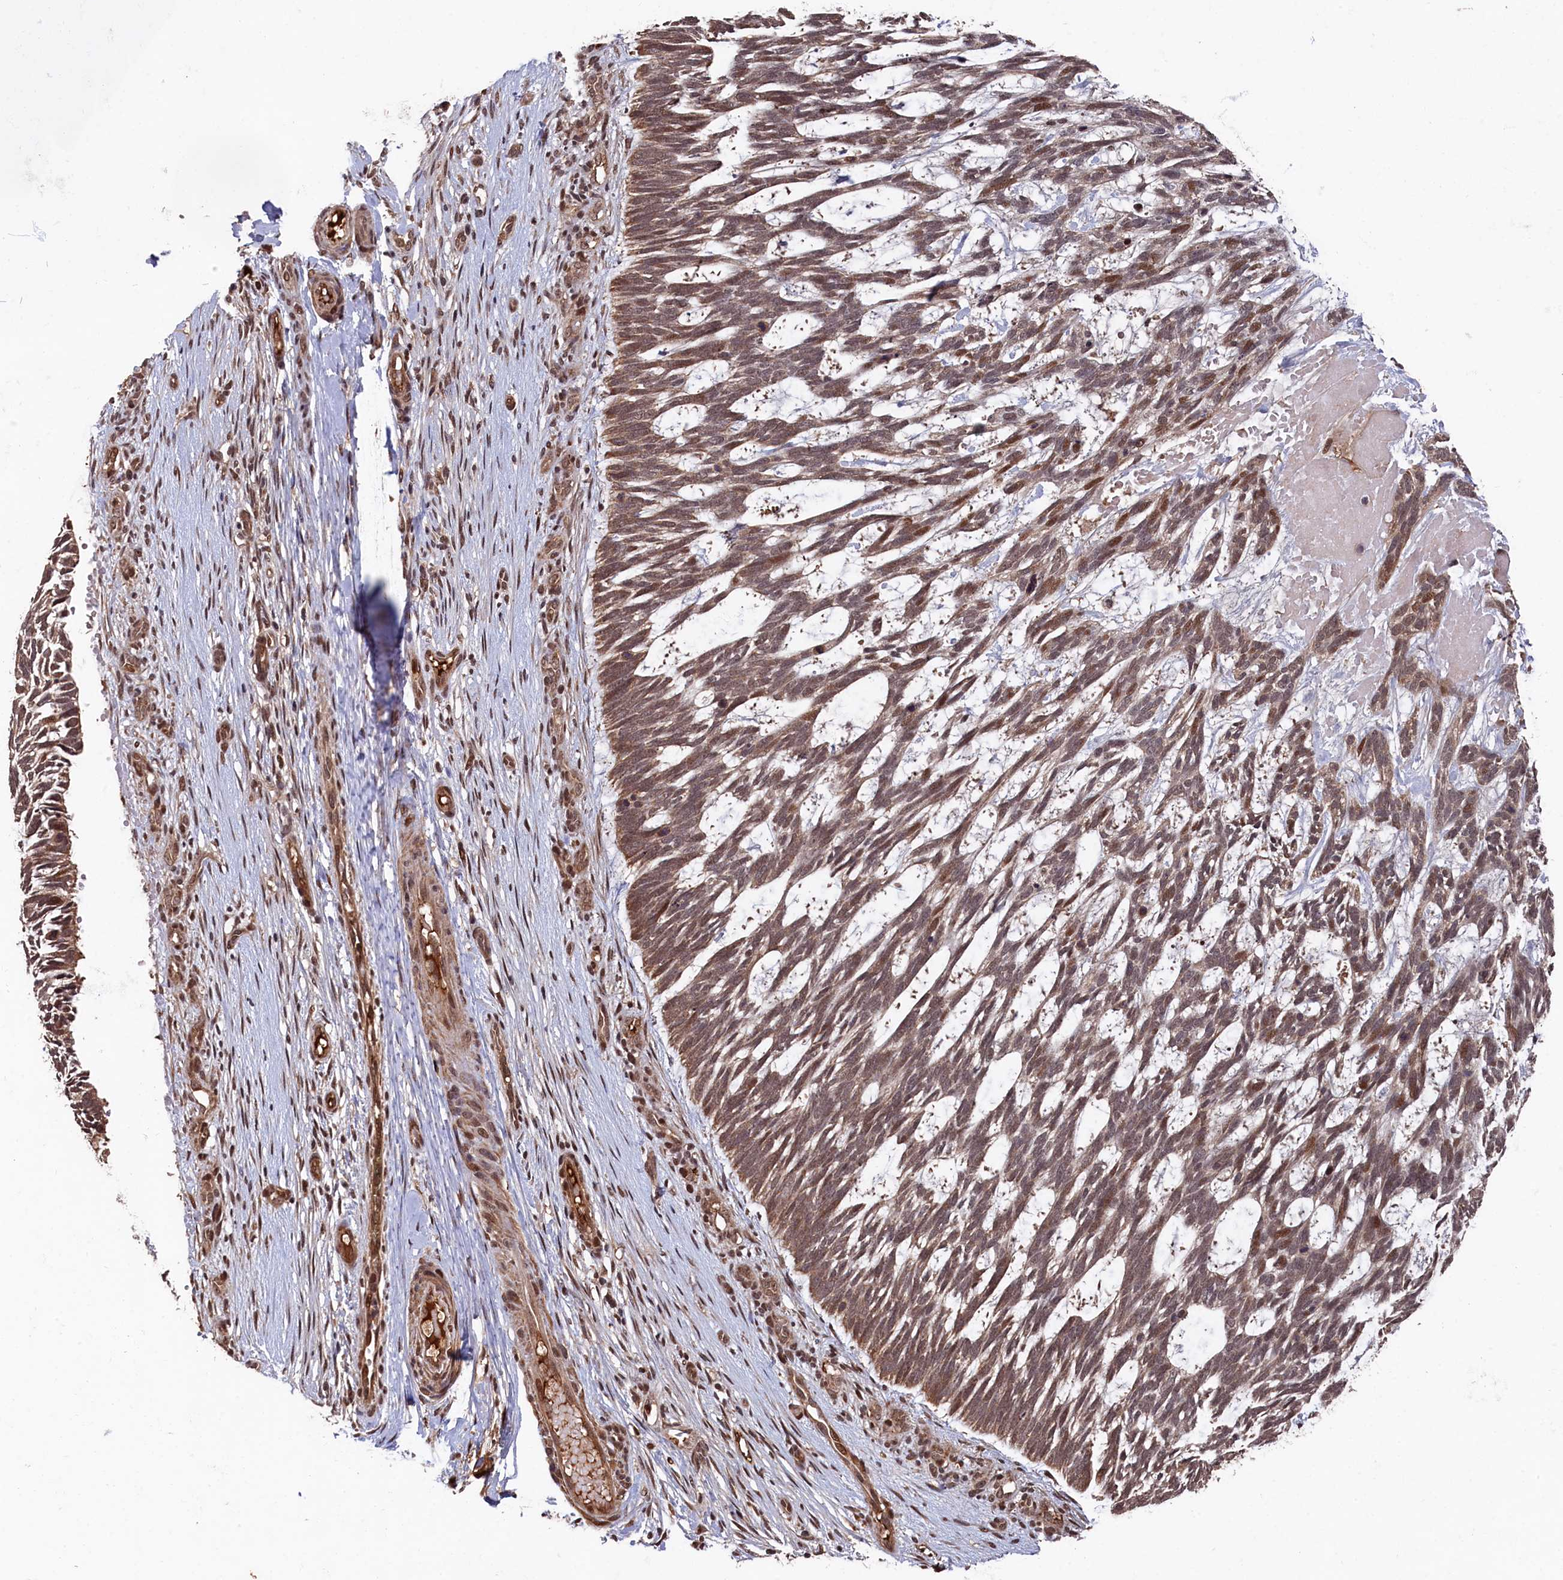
{"staining": {"intensity": "moderate", "quantity": ">75%", "location": "cytoplasmic/membranous,nuclear"}, "tissue": "skin cancer", "cell_type": "Tumor cells", "image_type": "cancer", "snomed": [{"axis": "morphology", "description": "Basal cell carcinoma"}, {"axis": "topography", "description": "Skin"}], "caption": "Brown immunohistochemical staining in skin cancer reveals moderate cytoplasmic/membranous and nuclear positivity in about >75% of tumor cells.", "gene": "CLPX", "patient": {"sex": "male", "age": 88}}